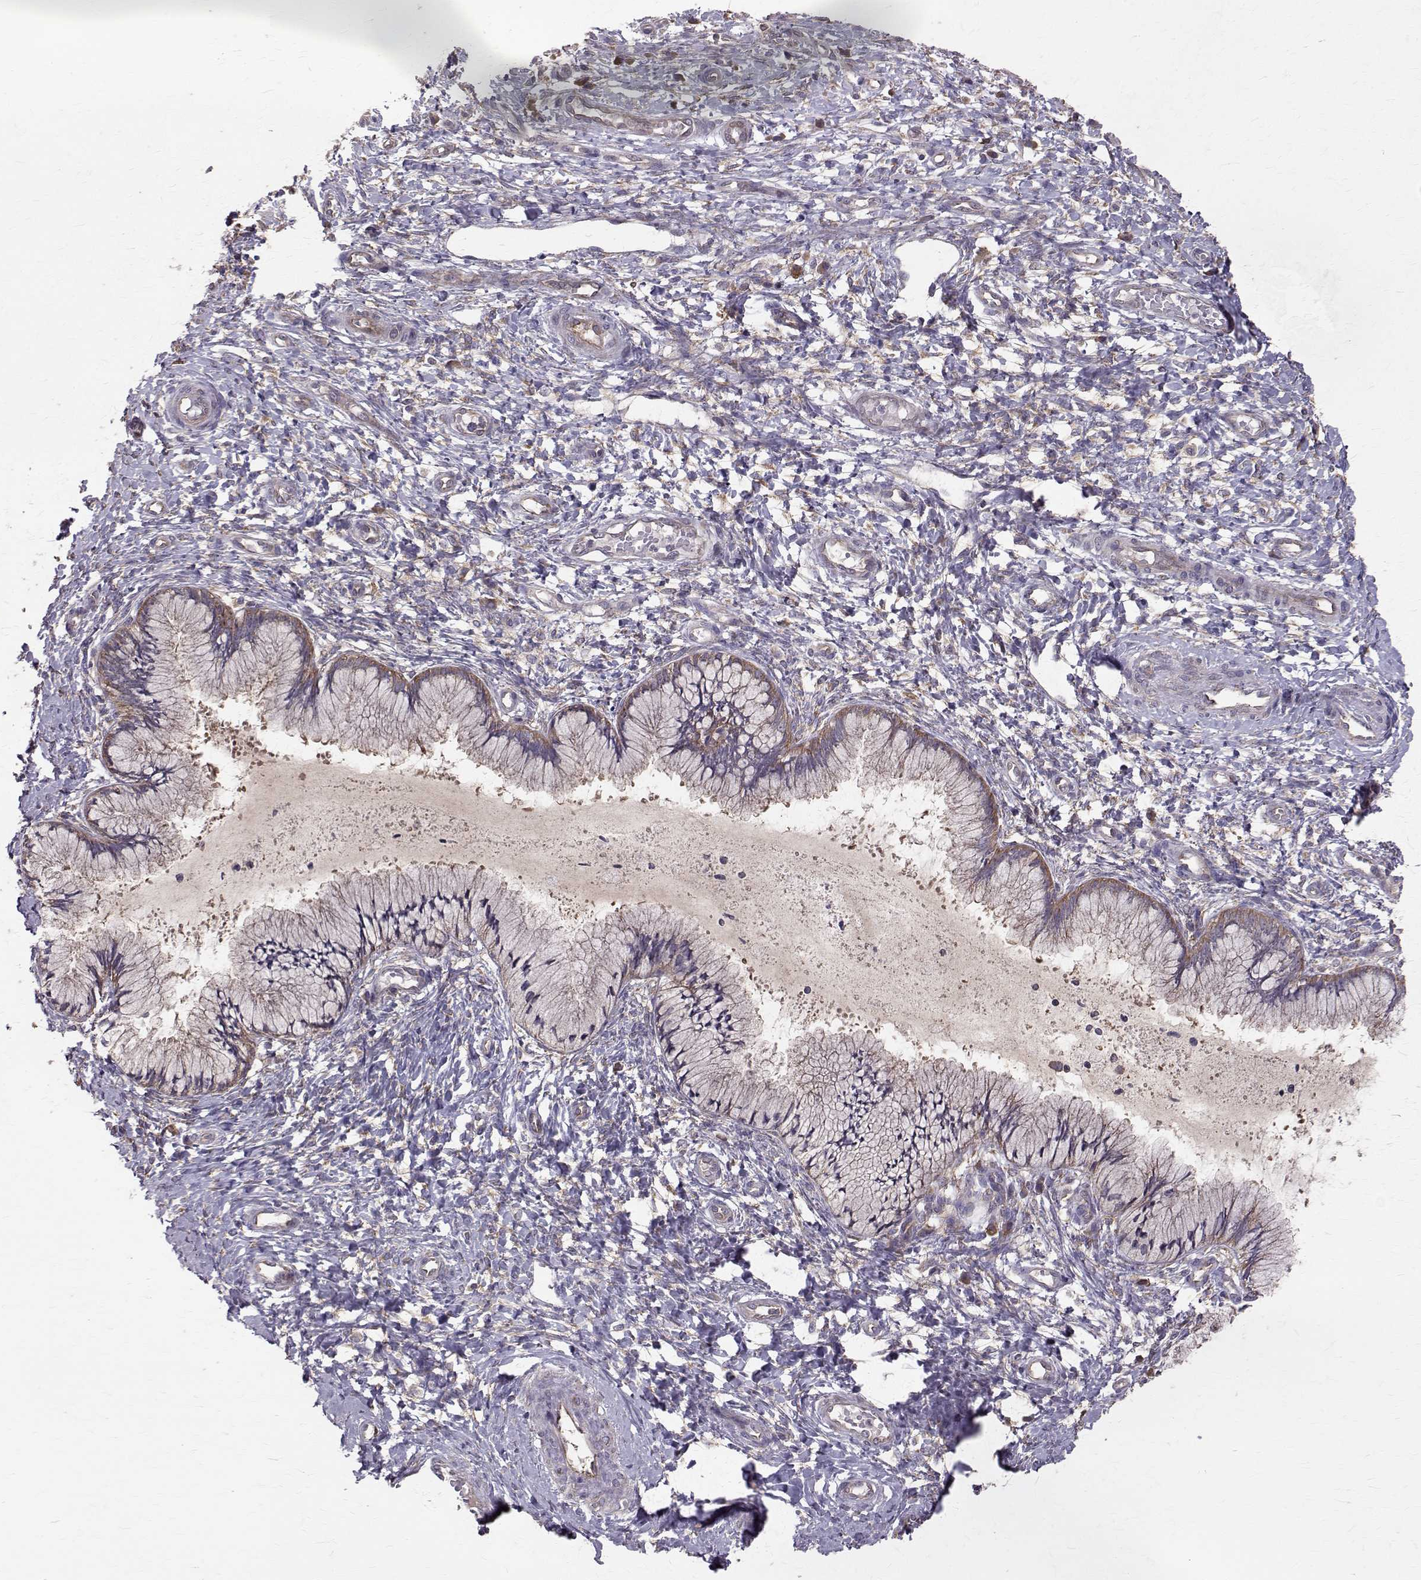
{"staining": {"intensity": "moderate", "quantity": ">75%", "location": "cytoplasmic/membranous"}, "tissue": "cervix", "cell_type": "Glandular cells", "image_type": "normal", "snomed": [{"axis": "morphology", "description": "Normal tissue, NOS"}, {"axis": "topography", "description": "Cervix"}], "caption": "The immunohistochemical stain labels moderate cytoplasmic/membranous staining in glandular cells of normal cervix.", "gene": "FARSB", "patient": {"sex": "female", "age": 37}}